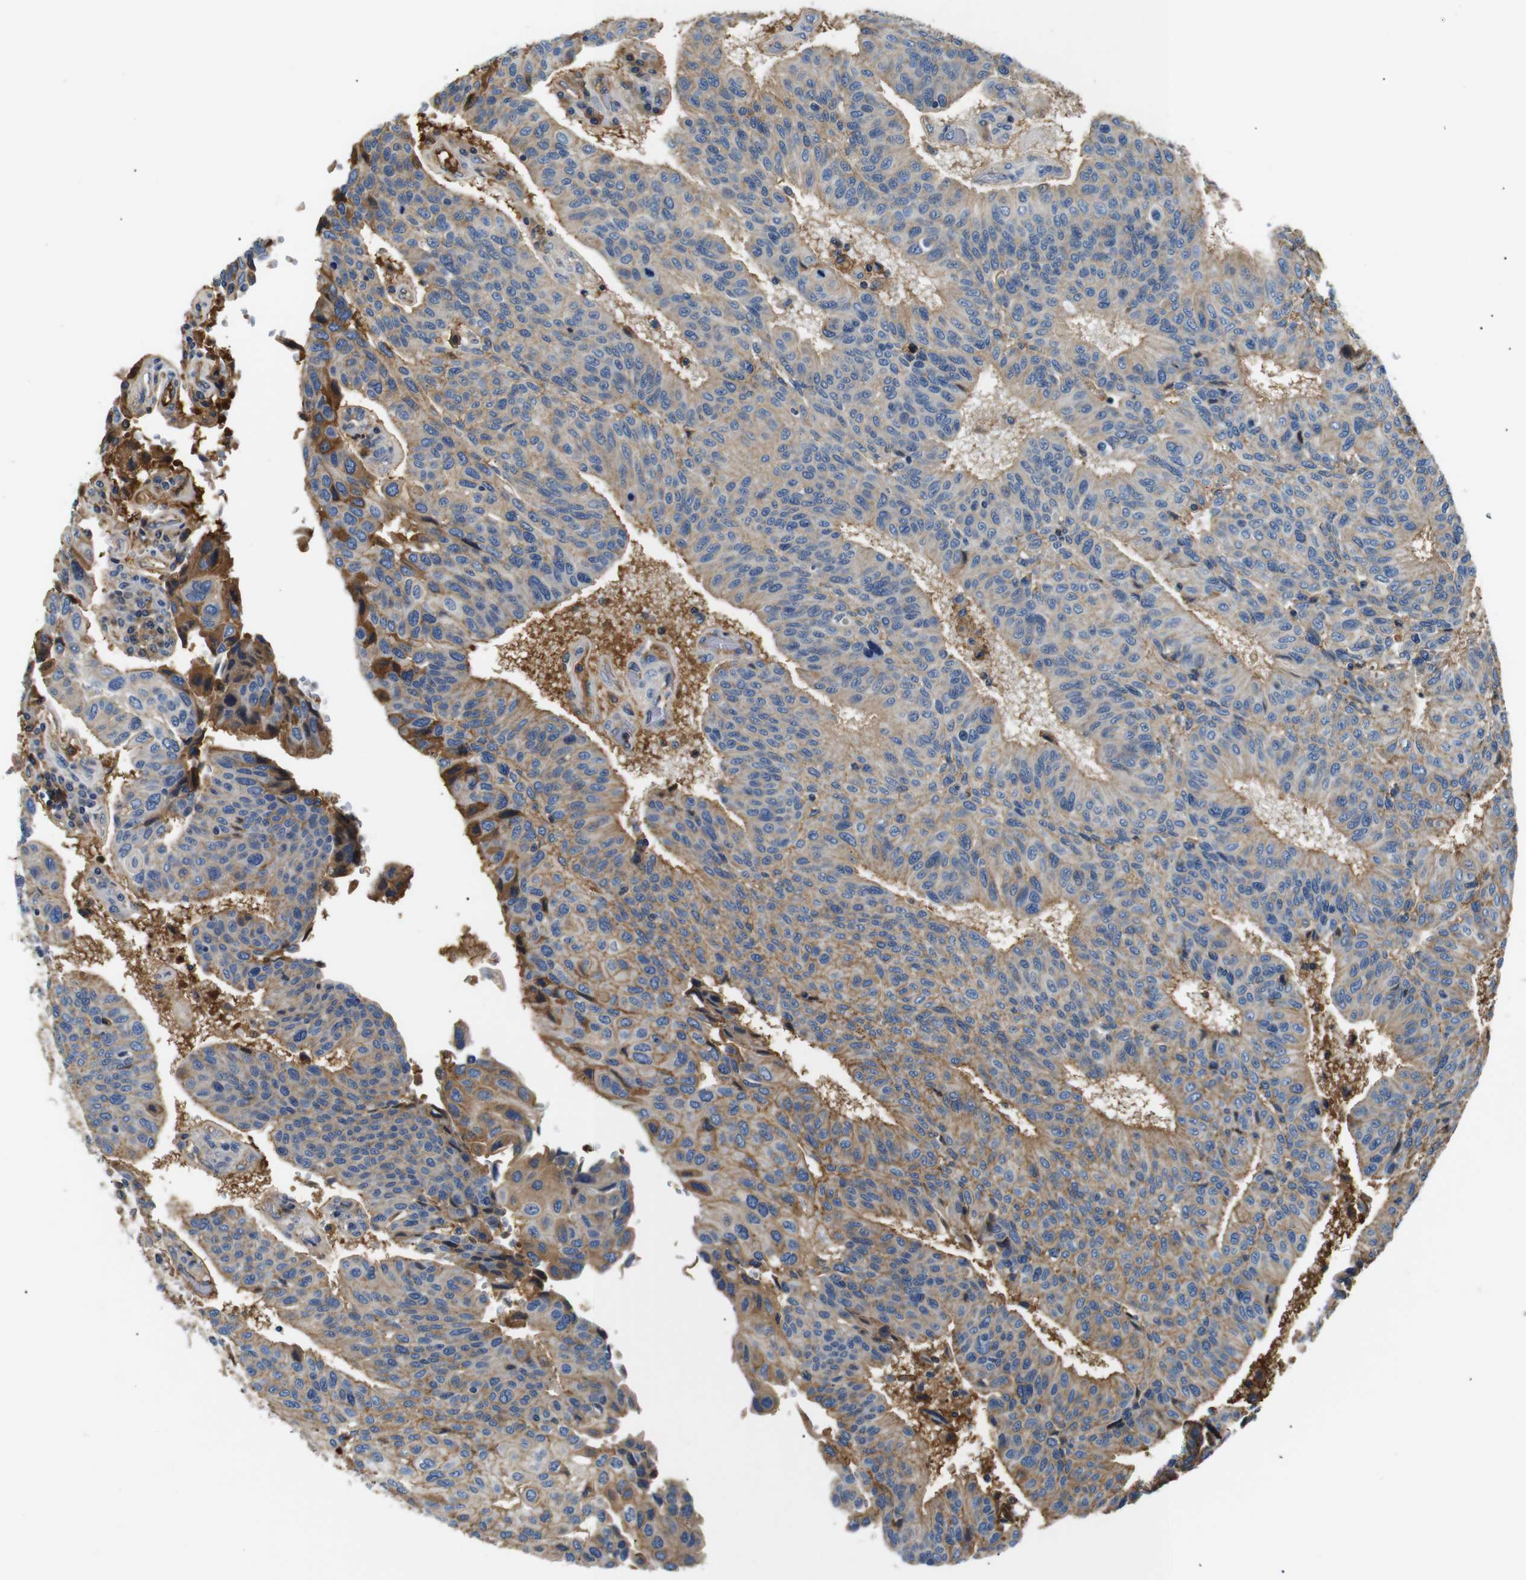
{"staining": {"intensity": "moderate", "quantity": "25%-75%", "location": "cytoplasmic/membranous"}, "tissue": "urothelial cancer", "cell_type": "Tumor cells", "image_type": "cancer", "snomed": [{"axis": "morphology", "description": "Urothelial carcinoma, High grade"}, {"axis": "topography", "description": "Urinary bladder"}], "caption": "Brown immunohistochemical staining in urothelial cancer displays moderate cytoplasmic/membranous positivity in about 25%-75% of tumor cells.", "gene": "LHCGR", "patient": {"sex": "male", "age": 66}}